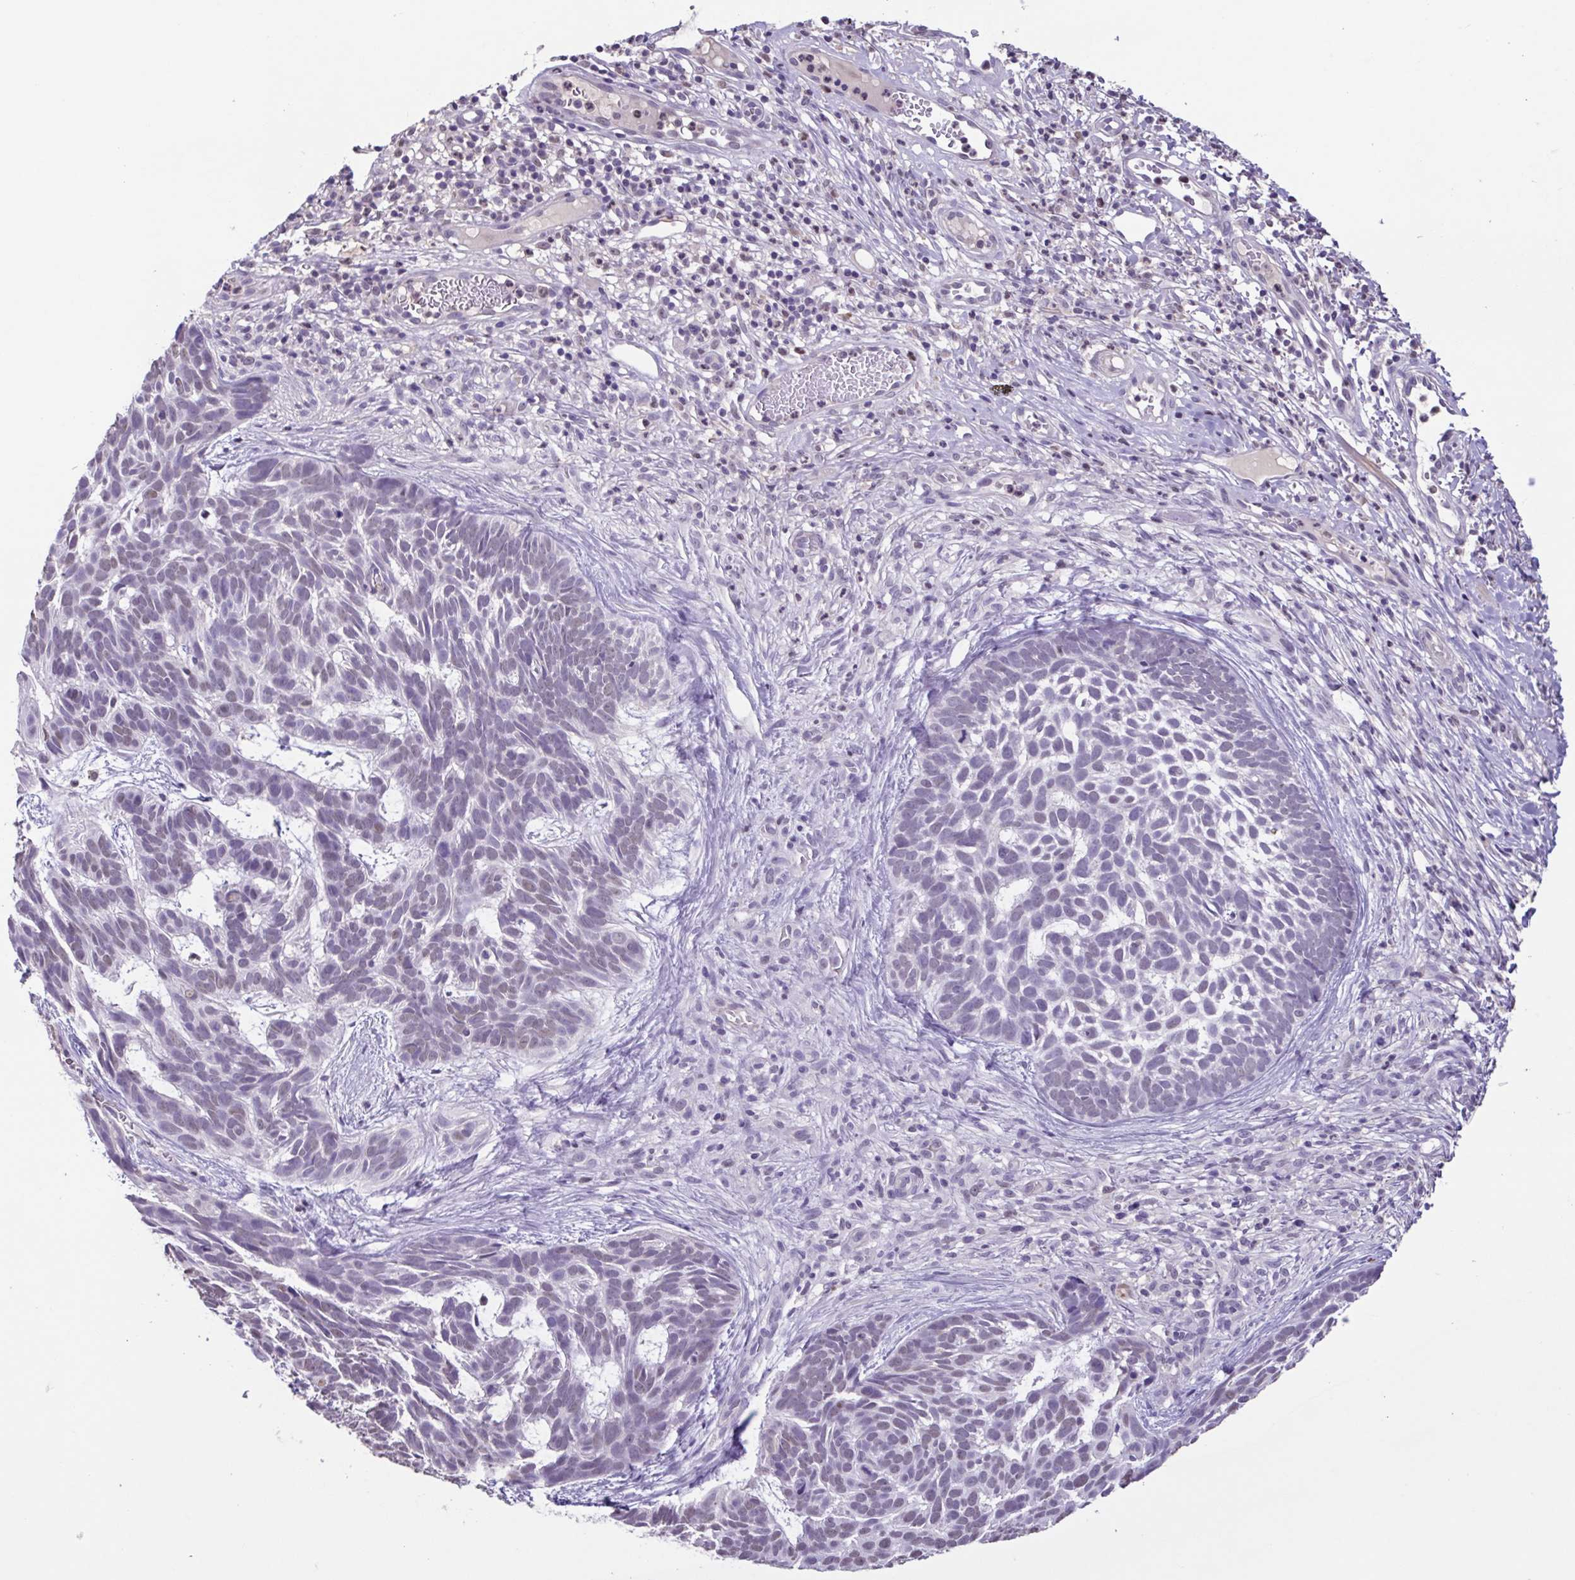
{"staining": {"intensity": "negative", "quantity": "none", "location": "none"}, "tissue": "skin cancer", "cell_type": "Tumor cells", "image_type": "cancer", "snomed": [{"axis": "morphology", "description": "Basal cell carcinoma"}, {"axis": "topography", "description": "Skin"}], "caption": "IHC histopathology image of basal cell carcinoma (skin) stained for a protein (brown), which exhibits no expression in tumor cells.", "gene": "ACTRT3", "patient": {"sex": "male", "age": 78}}